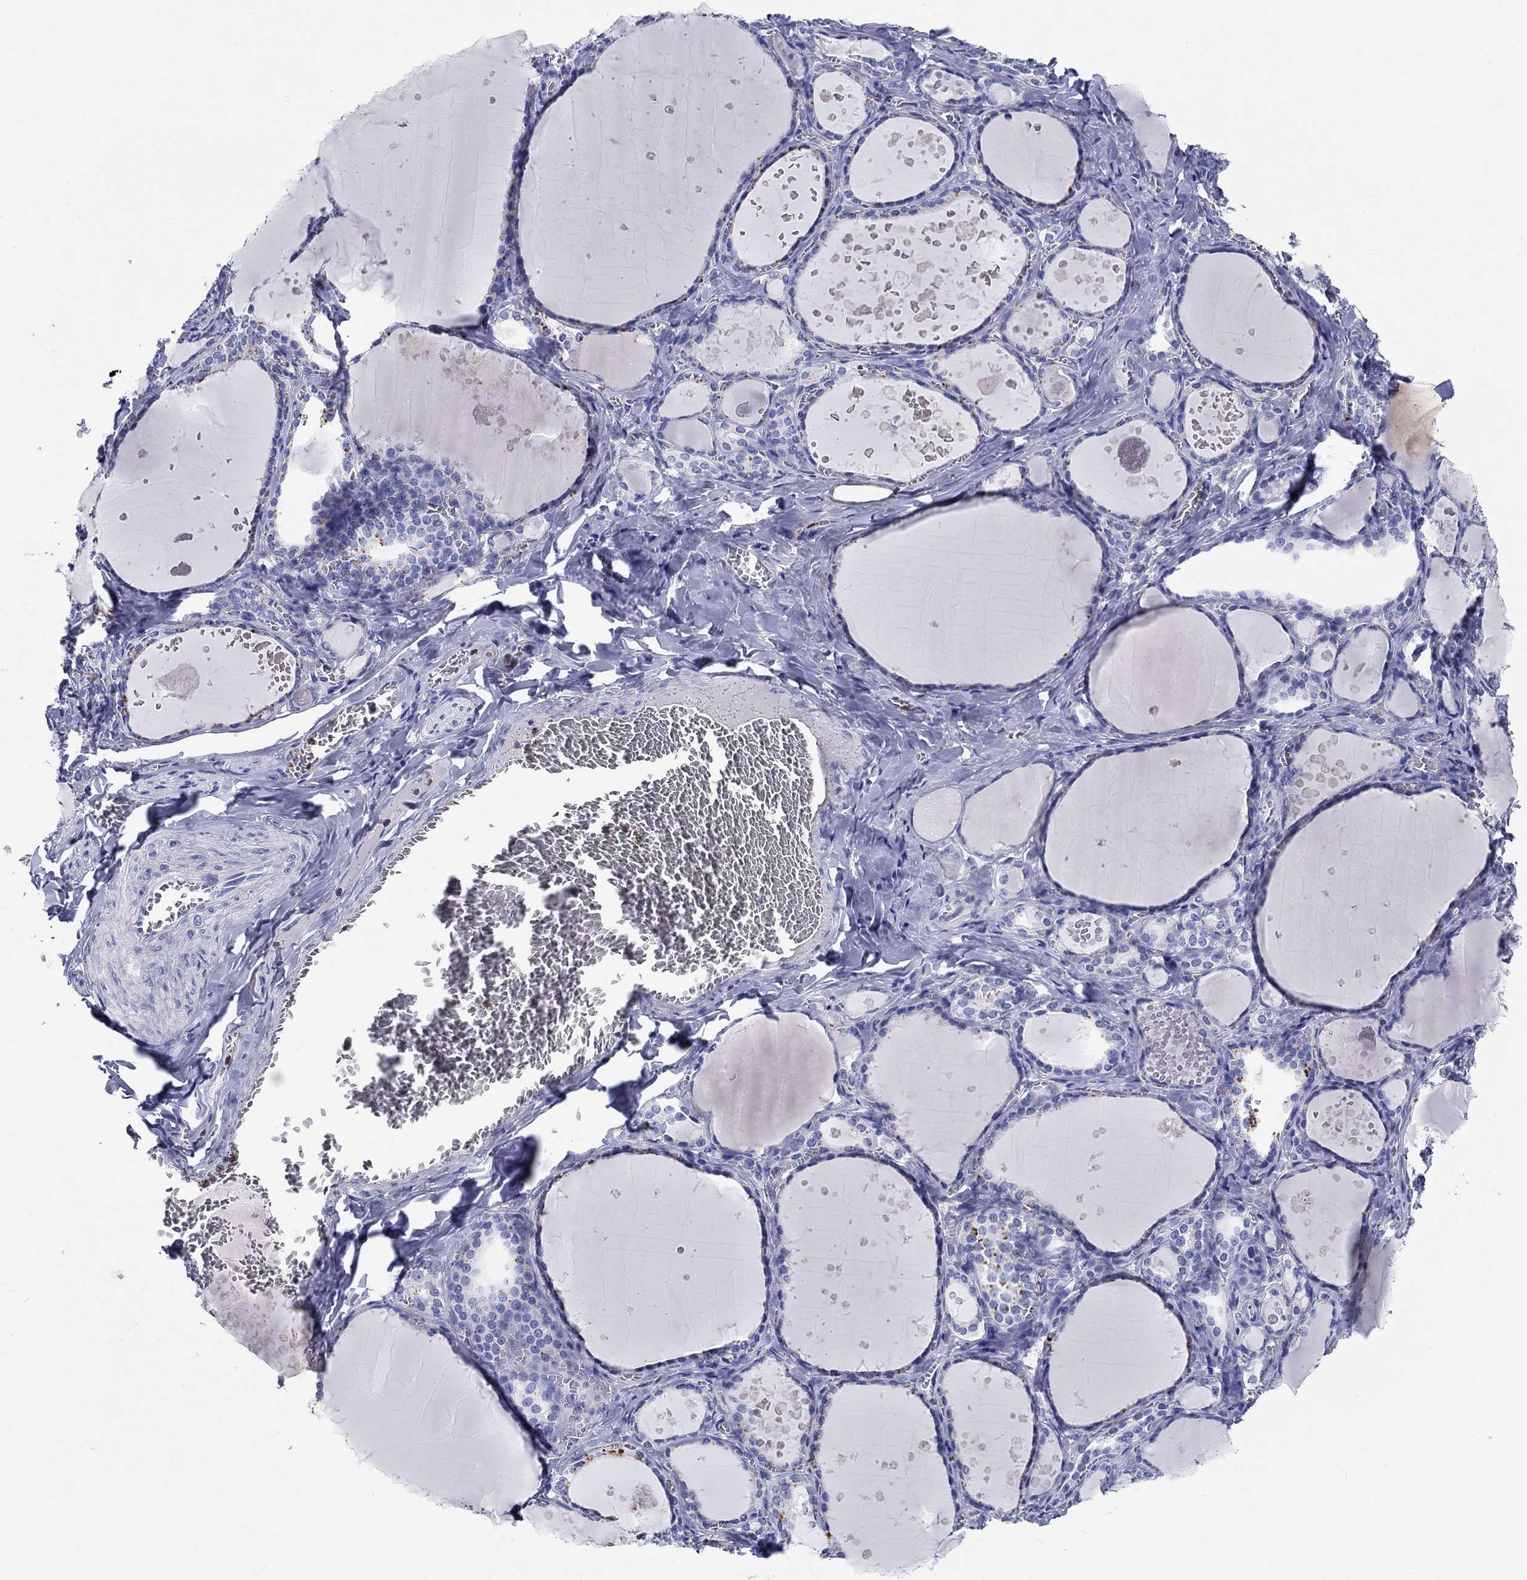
{"staining": {"intensity": "negative", "quantity": "none", "location": "none"}, "tissue": "thyroid gland", "cell_type": "Glandular cells", "image_type": "normal", "snomed": [{"axis": "morphology", "description": "Normal tissue, NOS"}, {"axis": "topography", "description": "Thyroid gland"}], "caption": "IHC photomicrograph of unremarkable thyroid gland stained for a protein (brown), which demonstrates no positivity in glandular cells. (DAB (3,3'-diaminobenzidine) IHC, high magnification).", "gene": "EPX", "patient": {"sex": "female", "age": 56}}